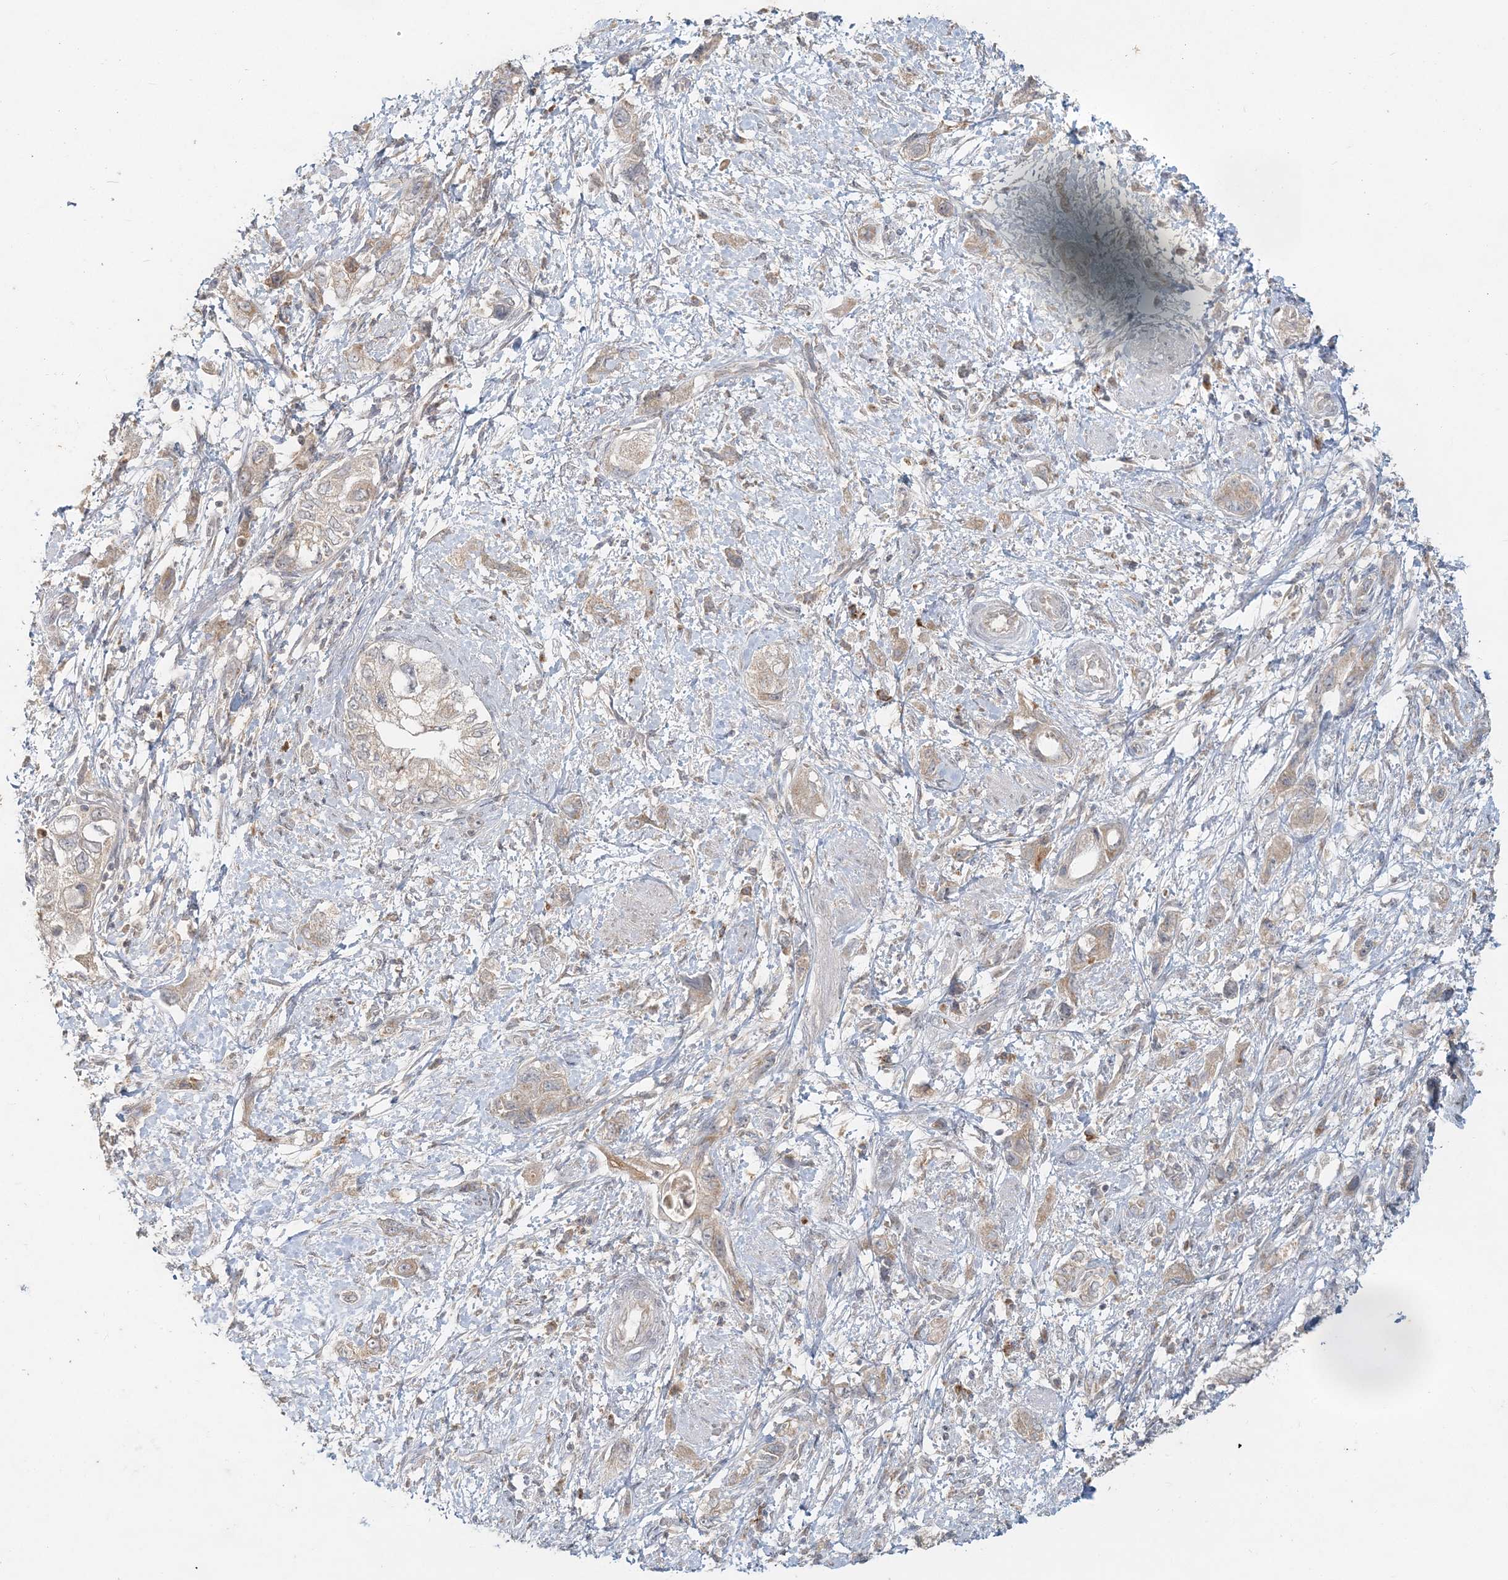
{"staining": {"intensity": "weak", "quantity": ">75%", "location": "cytoplasmic/membranous"}, "tissue": "pancreatic cancer", "cell_type": "Tumor cells", "image_type": "cancer", "snomed": [{"axis": "morphology", "description": "Adenocarcinoma, NOS"}, {"axis": "topography", "description": "Pancreas"}], "caption": "About >75% of tumor cells in human pancreatic cancer (adenocarcinoma) exhibit weak cytoplasmic/membranous protein expression as visualized by brown immunohistochemical staining.", "gene": "RAB14", "patient": {"sex": "female", "age": 73}}